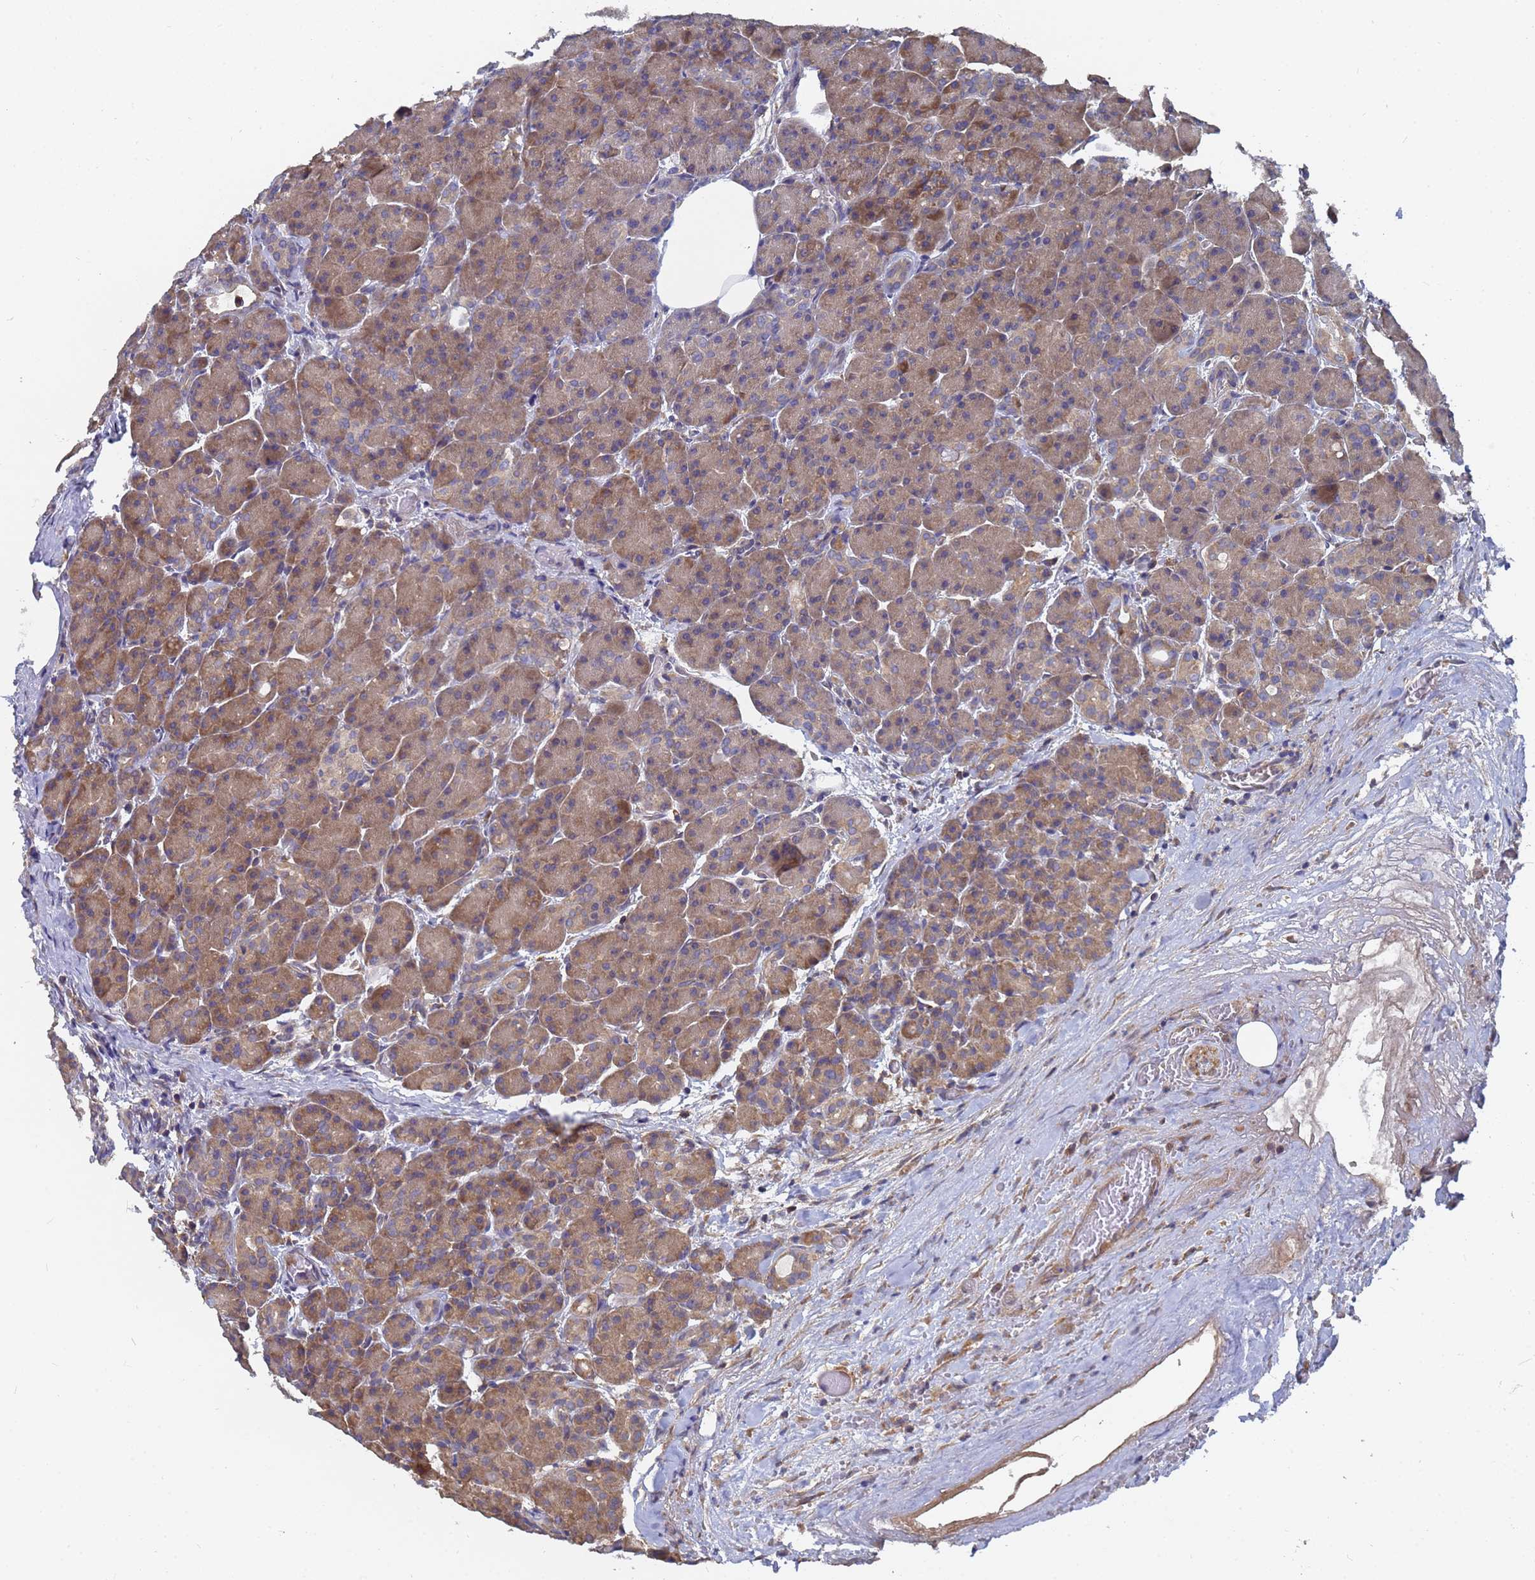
{"staining": {"intensity": "moderate", "quantity": "25%-75%", "location": "cytoplasmic/membranous"}, "tissue": "pancreas", "cell_type": "Exocrine glandular cells", "image_type": "normal", "snomed": [{"axis": "morphology", "description": "Normal tissue, NOS"}, {"axis": "topography", "description": "Pancreas"}], "caption": "Protein expression analysis of unremarkable human pancreas reveals moderate cytoplasmic/membranous expression in about 25%-75% of exocrine glandular cells.", "gene": "ALS2CL", "patient": {"sex": "male", "age": 63}}